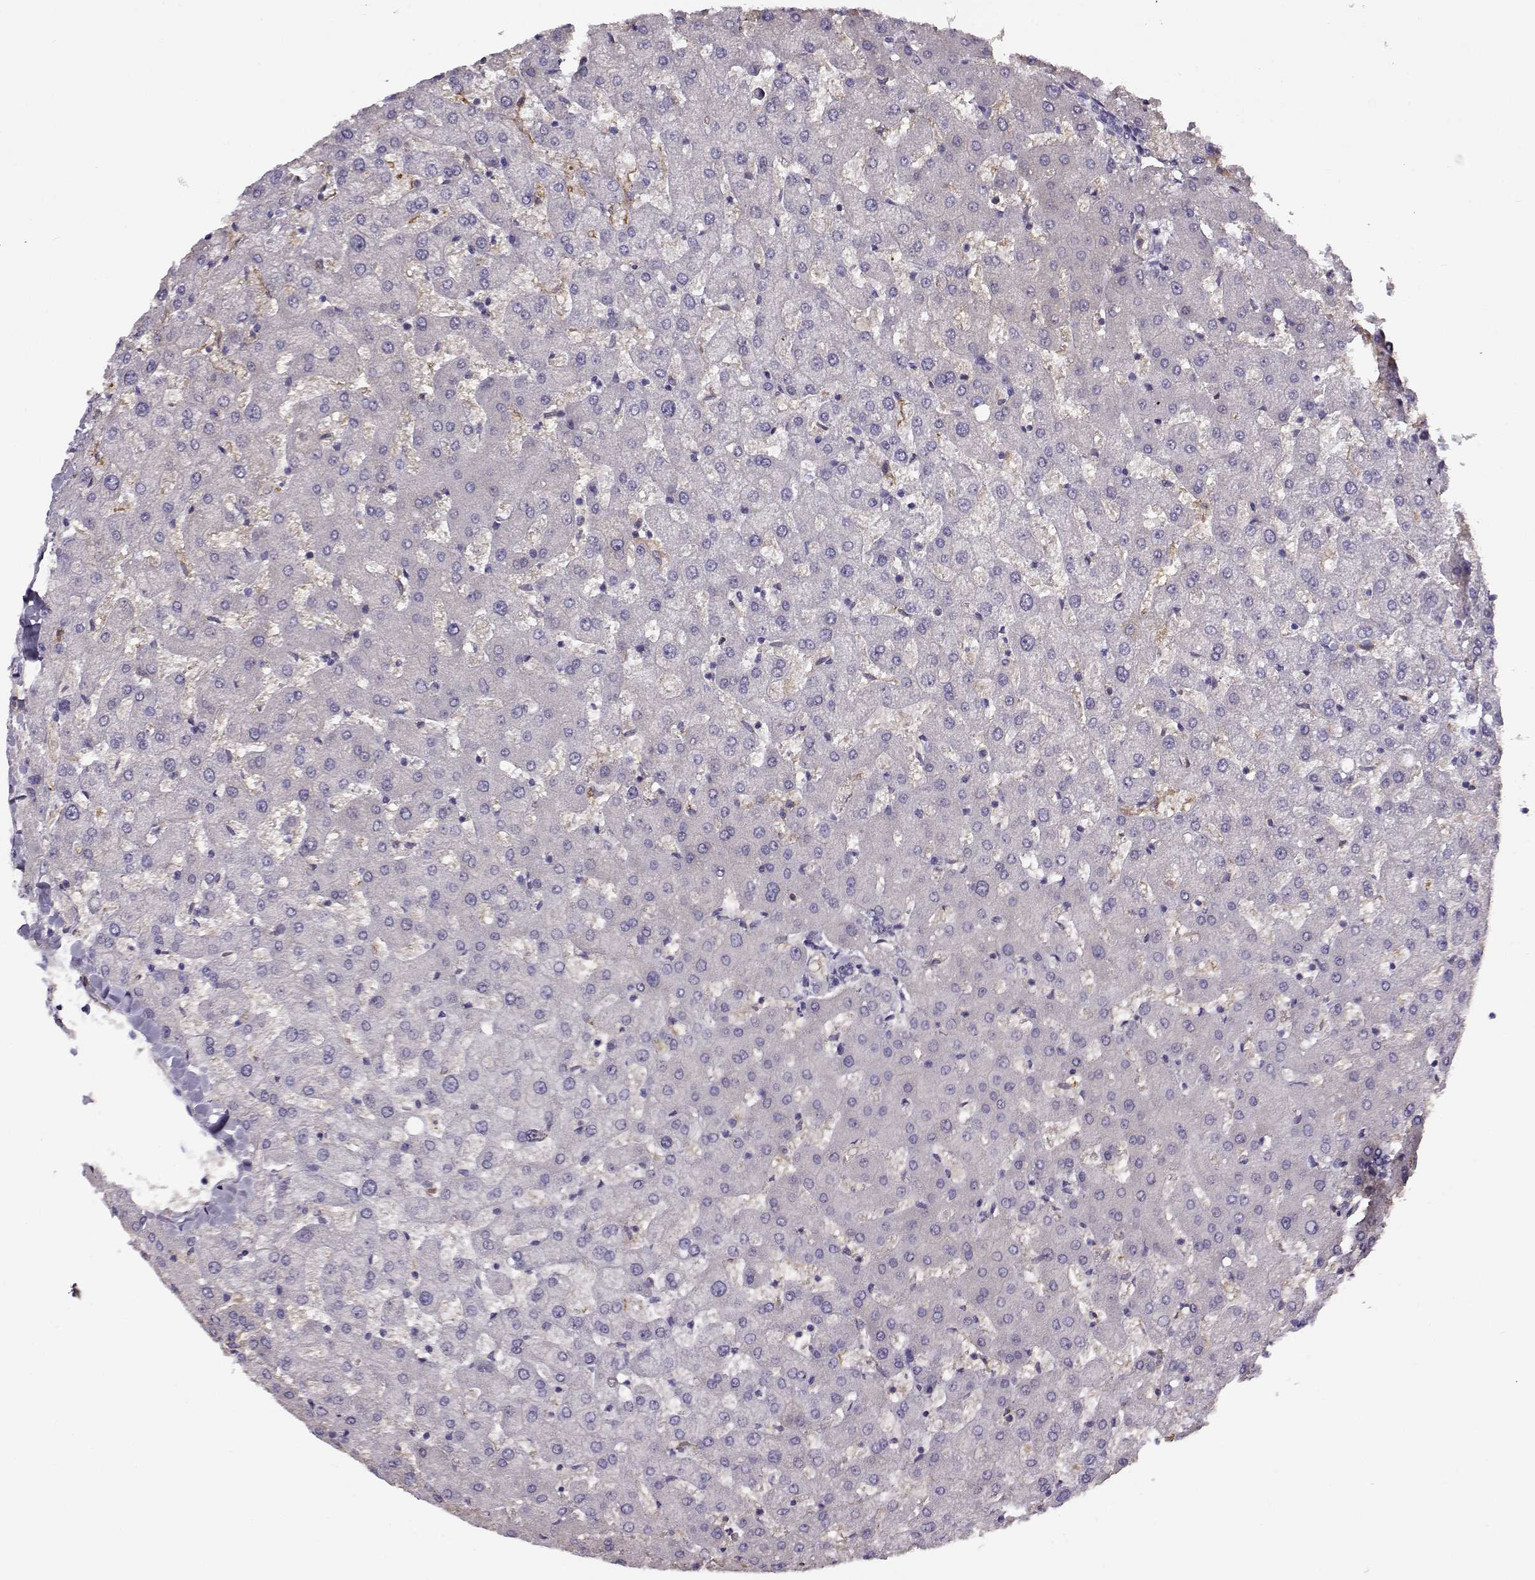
{"staining": {"intensity": "negative", "quantity": "none", "location": "none"}, "tissue": "liver", "cell_type": "Cholangiocytes", "image_type": "normal", "snomed": [{"axis": "morphology", "description": "Normal tissue, NOS"}, {"axis": "topography", "description": "Liver"}], "caption": "Liver stained for a protein using immunohistochemistry (IHC) reveals no staining cholangiocytes.", "gene": "UCP3", "patient": {"sex": "female", "age": 50}}